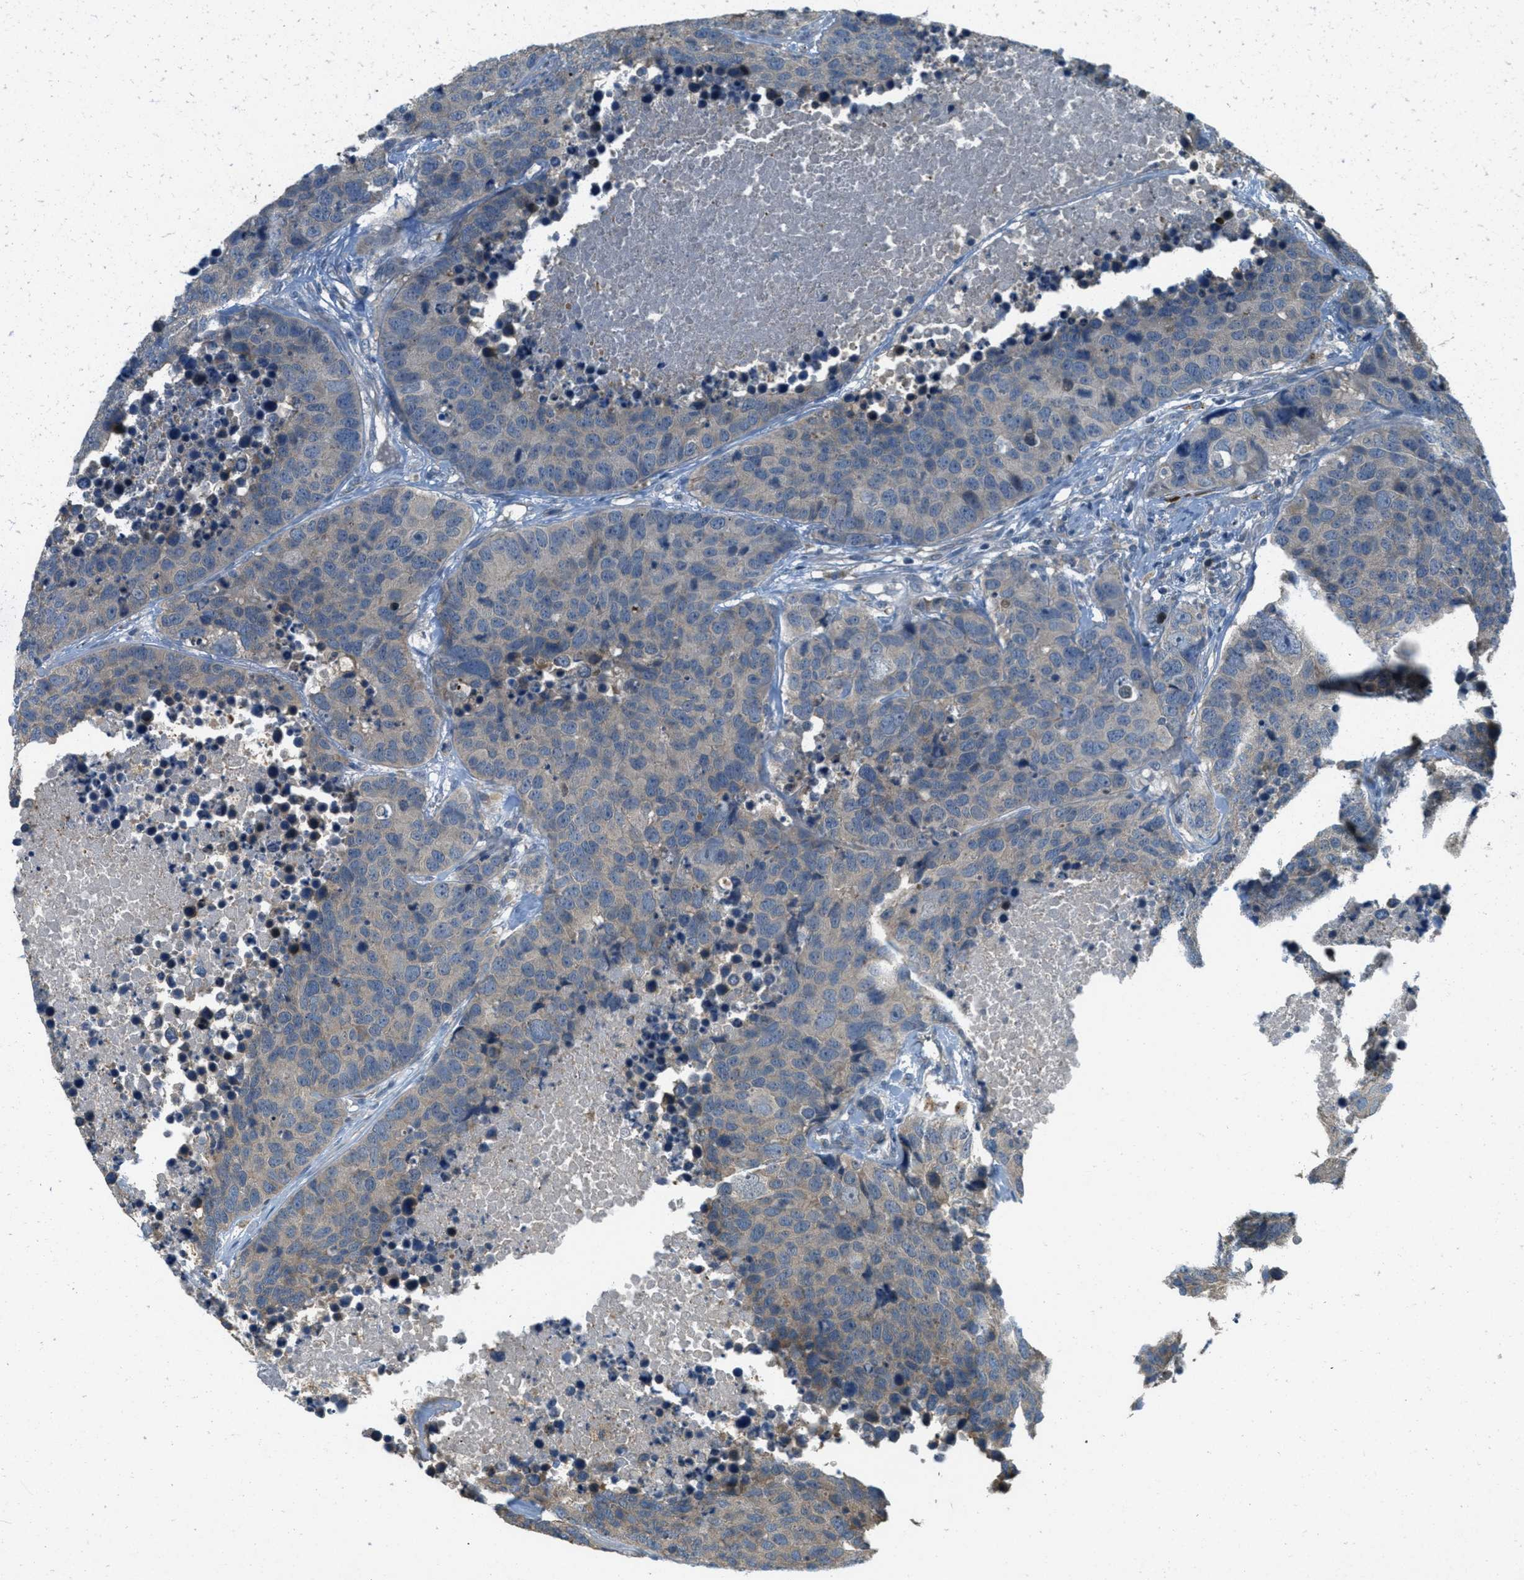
{"staining": {"intensity": "weak", "quantity": "25%-75%", "location": "cytoplasmic/membranous"}, "tissue": "carcinoid", "cell_type": "Tumor cells", "image_type": "cancer", "snomed": [{"axis": "morphology", "description": "Carcinoid, malignant, NOS"}, {"axis": "topography", "description": "Lung"}], "caption": "Protein staining by immunohistochemistry (IHC) exhibits weak cytoplasmic/membranous positivity in about 25%-75% of tumor cells in carcinoid.", "gene": "ADCY6", "patient": {"sex": "male", "age": 60}}